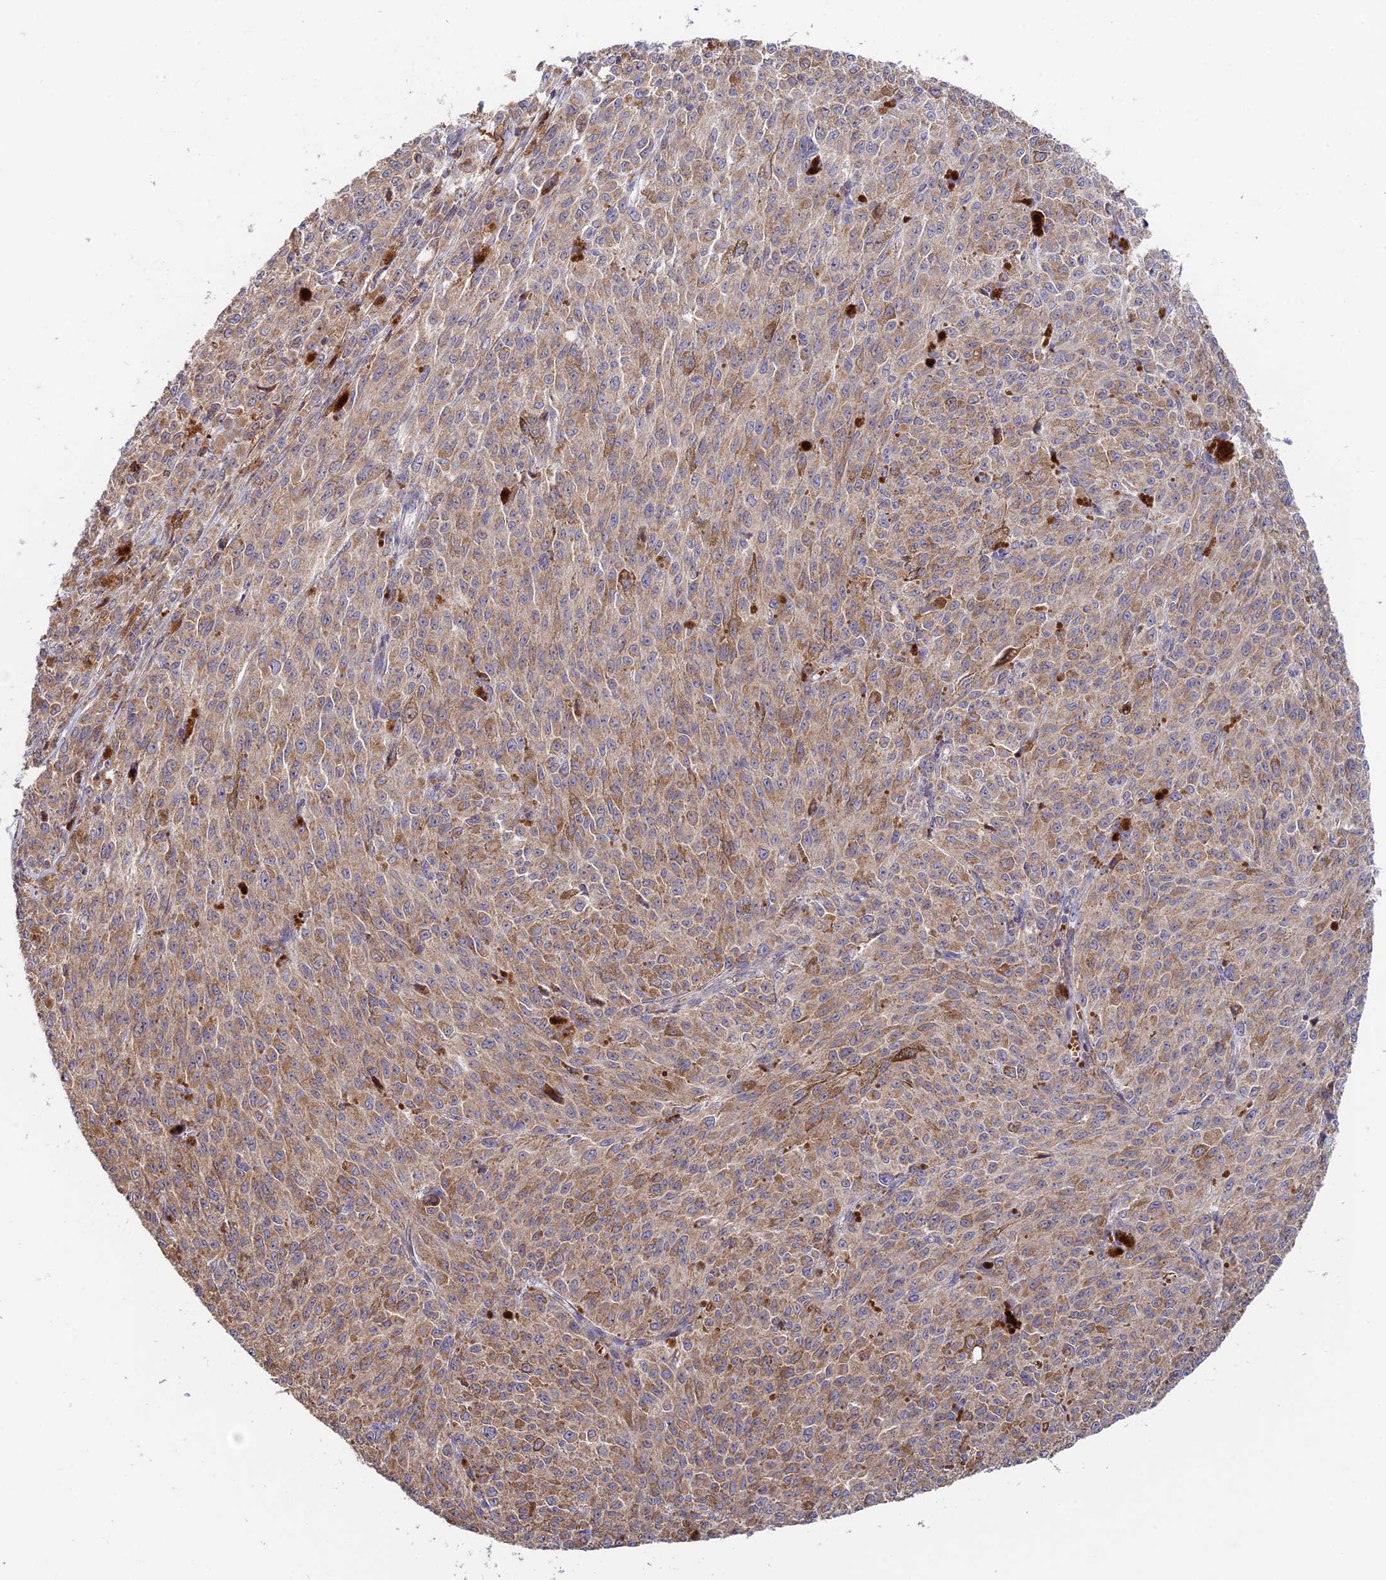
{"staining": {"intensity": "weak", "quantity": ">75%", "location": "cytoplasmic/membranous"}, "tissue": "melanoma", "cell_type": "Tumor cells", "image_type": "cancer", "snomed": [{"axis": "morphology", "description": "Malignant melanoma, NOS"}, {"axis": "topography", "description": "Skin"}], "caption": "Malignant melanoma was stained to show a protein in brown. There is low levels of weak cytoplasmic/membranous positivity in about >75% of tumor cells.", "gene": "FUOM", "patient": {"sex": "female", "age": 52}}